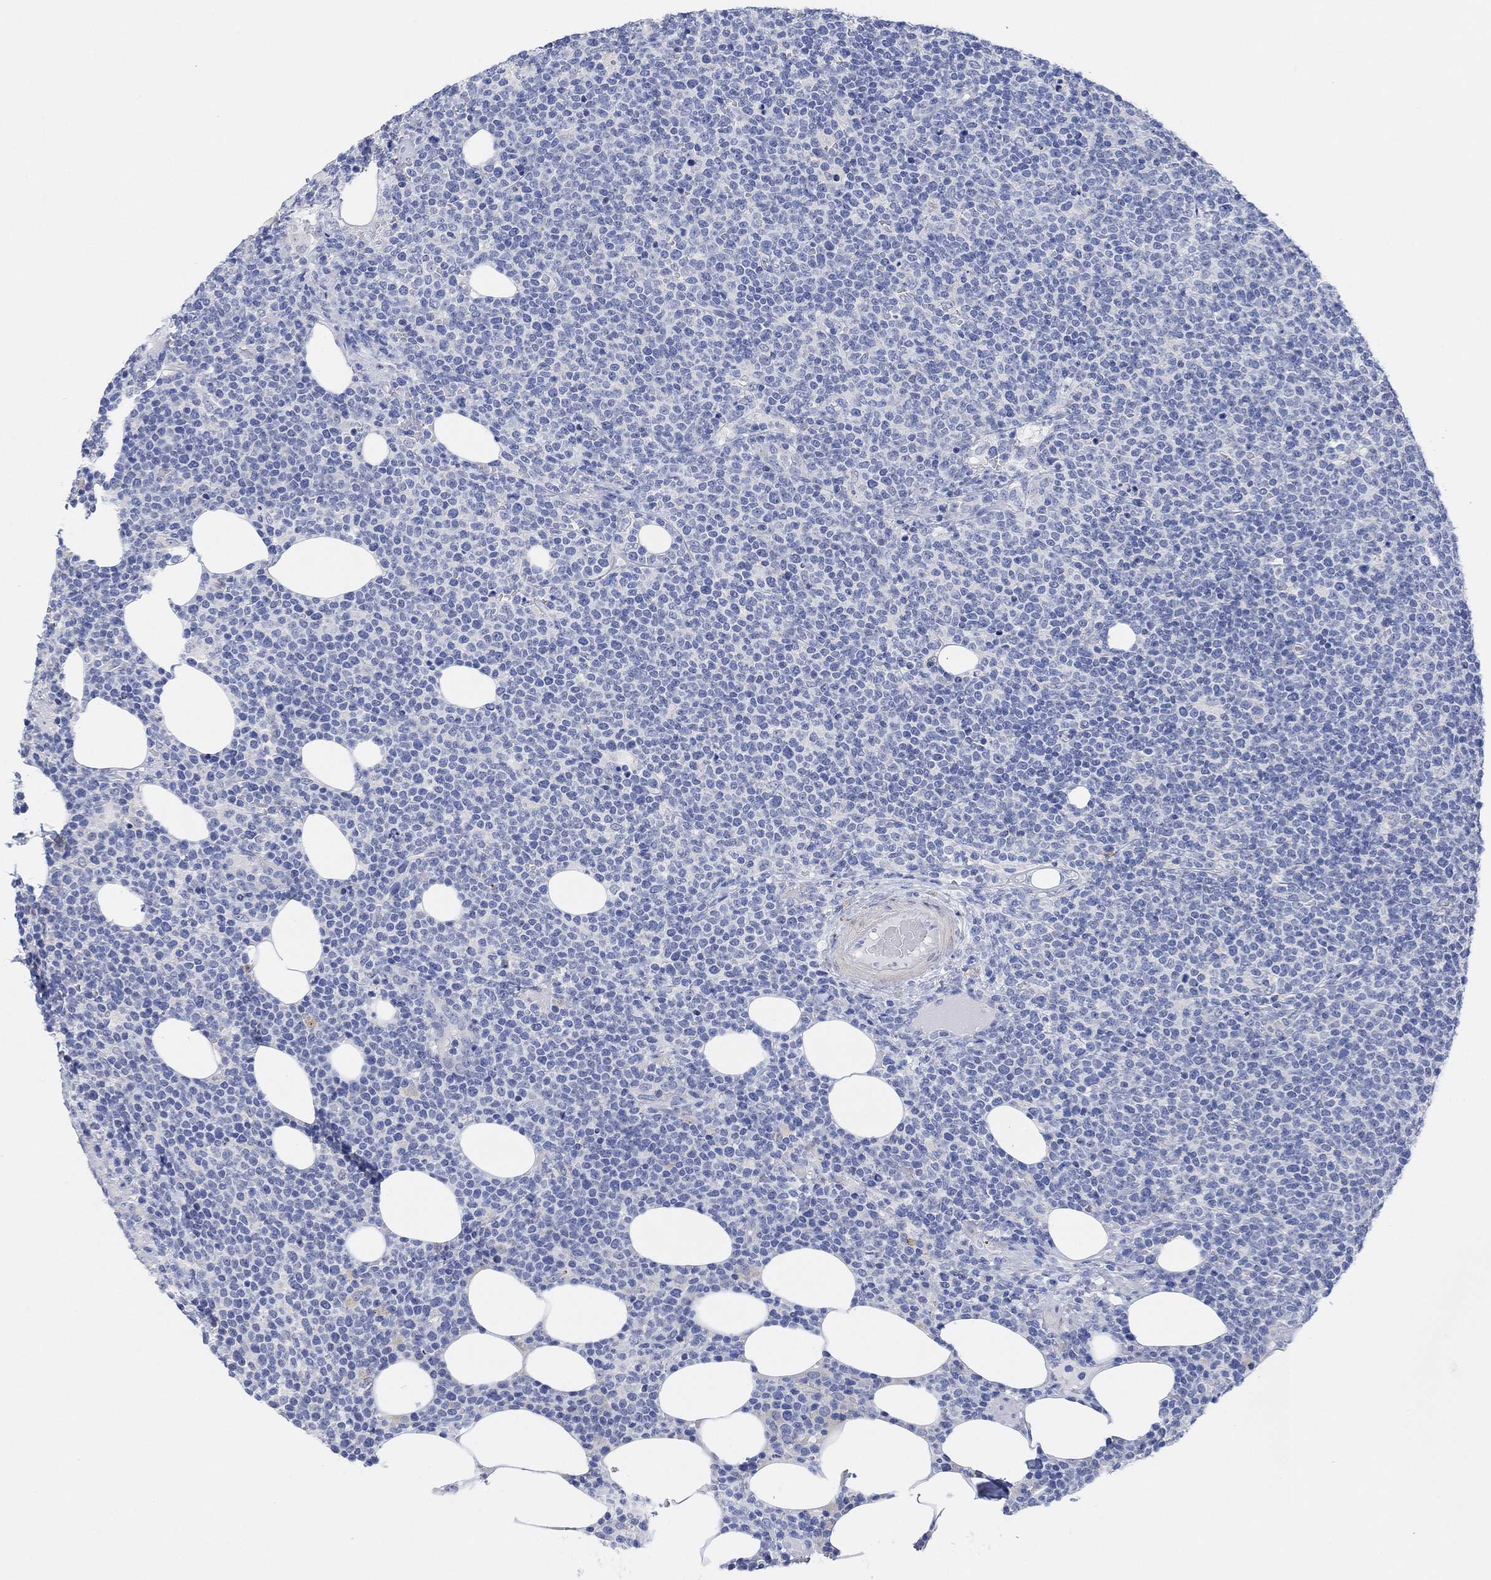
{"staining": {"intensity": "negative", "quantity": "none", "location": "none"}, "tissue": "lymphoma", "cell_type": "Tumor cells", "image_type": "cancer", "snomed": [{"axis": "morphology", "description": "Malignant lymphoma, non-Hodgkin's type, High grade"}, {"axis": "topography", "description": "Lymph node"}], "caption": "Immunohistochemical staining of lymphoma exhibits no significant expression in tumor cells. Nuclei are stained in blue.", "gene": "VAT1L", "patient": {"sex": "male", "age": 61}}